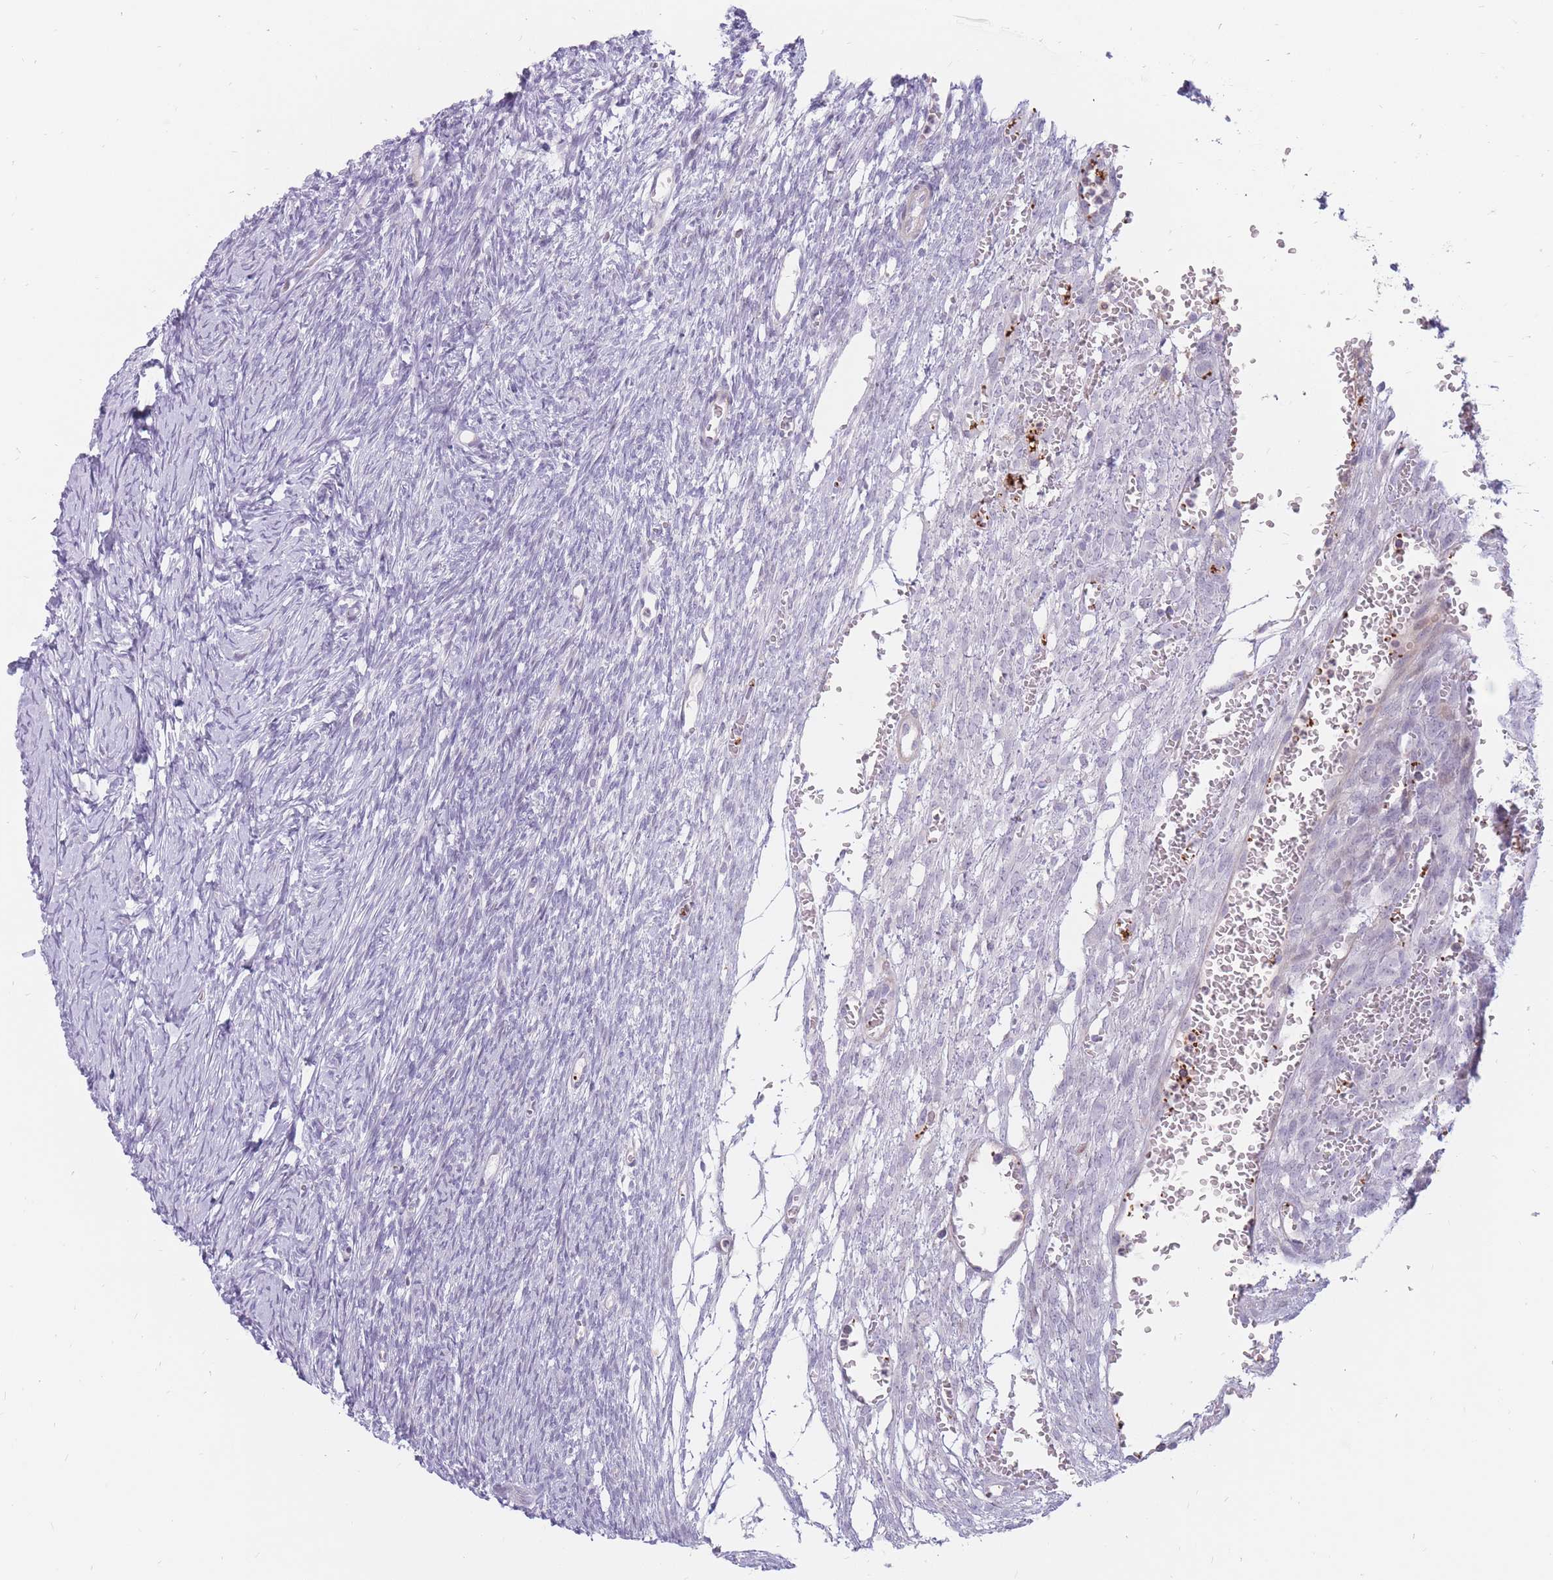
{"staining": {"intensity": "negative", "quantity": "none", "location": "none"}, "tissue": "ovary", "cell_type": "Follicle cells", "image_type": "normal", "snomed": [{"axis": "morphology", "description": "Normal tissue, NOS"}, {"axis": "topography", "description": "Ovary"}], "caption": "The photomicrograph displays no significant staining in follicle cells of ovary. Nuclei are stained in blue.", "gene": "PTGDR", "patient": {"sex": "female", "age": 39}}